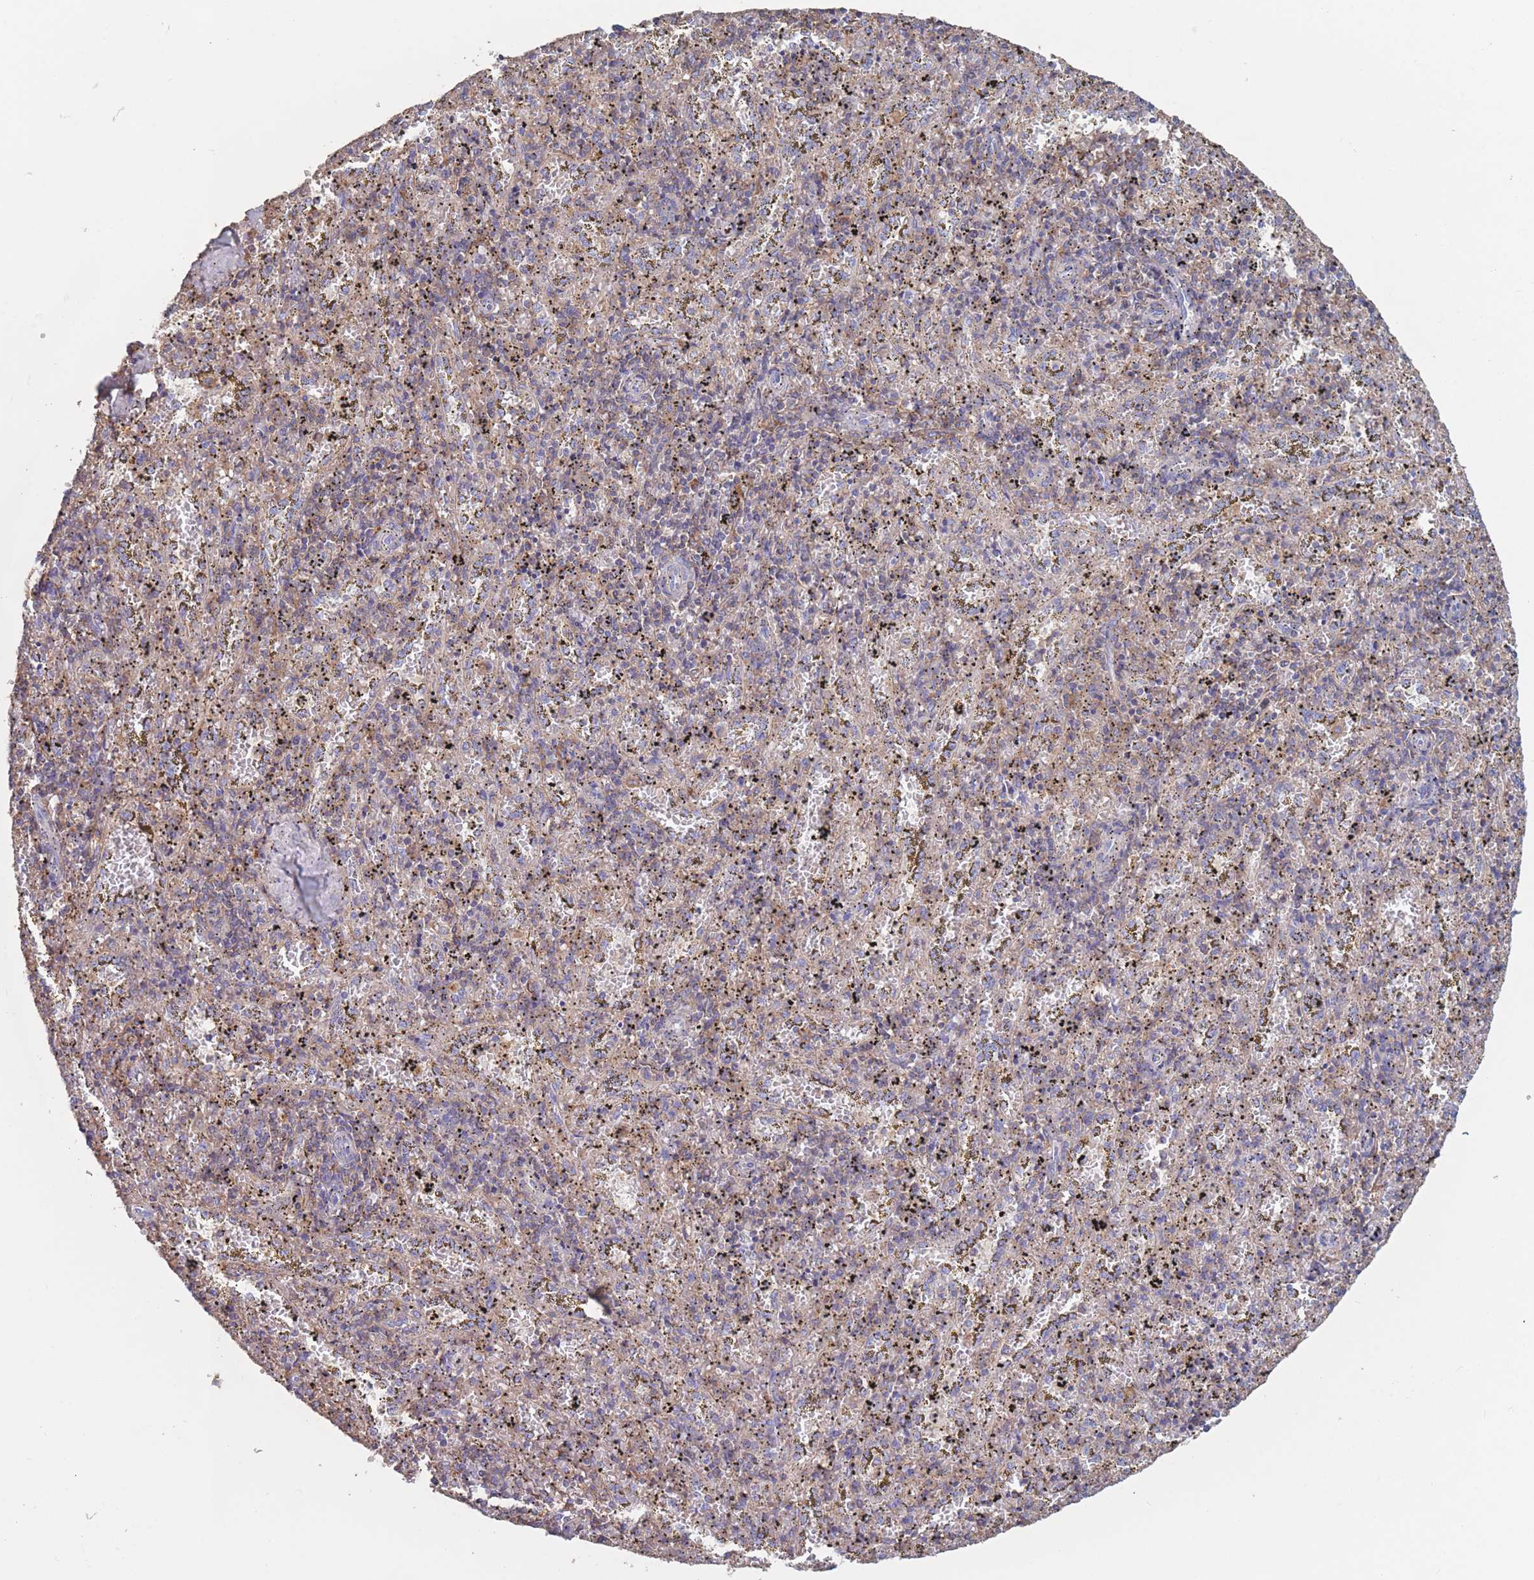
{"staining": {"intensity": "weak", "quantity": "25%-75%", "location": "cytoplasmic/membranous"}, "tissue": "spleen", "cell_type": "Cells in red pulp", "image_type": "normal", "snomed": [{"axis": "morphology", "description": "Normal tissue, NOS"}, {"axis": "topography", "description": "Spleen"}], "caption": "Cells in red pulp demonstrate weak cytoplasmic/membranous expression in about 25%-75% of cells in benign spleen. (DAB IHC, brown staining for protein, blue staining for nuclei).", "gene": "ADH1A", "patient": {"sex": "male", "age": 11}}